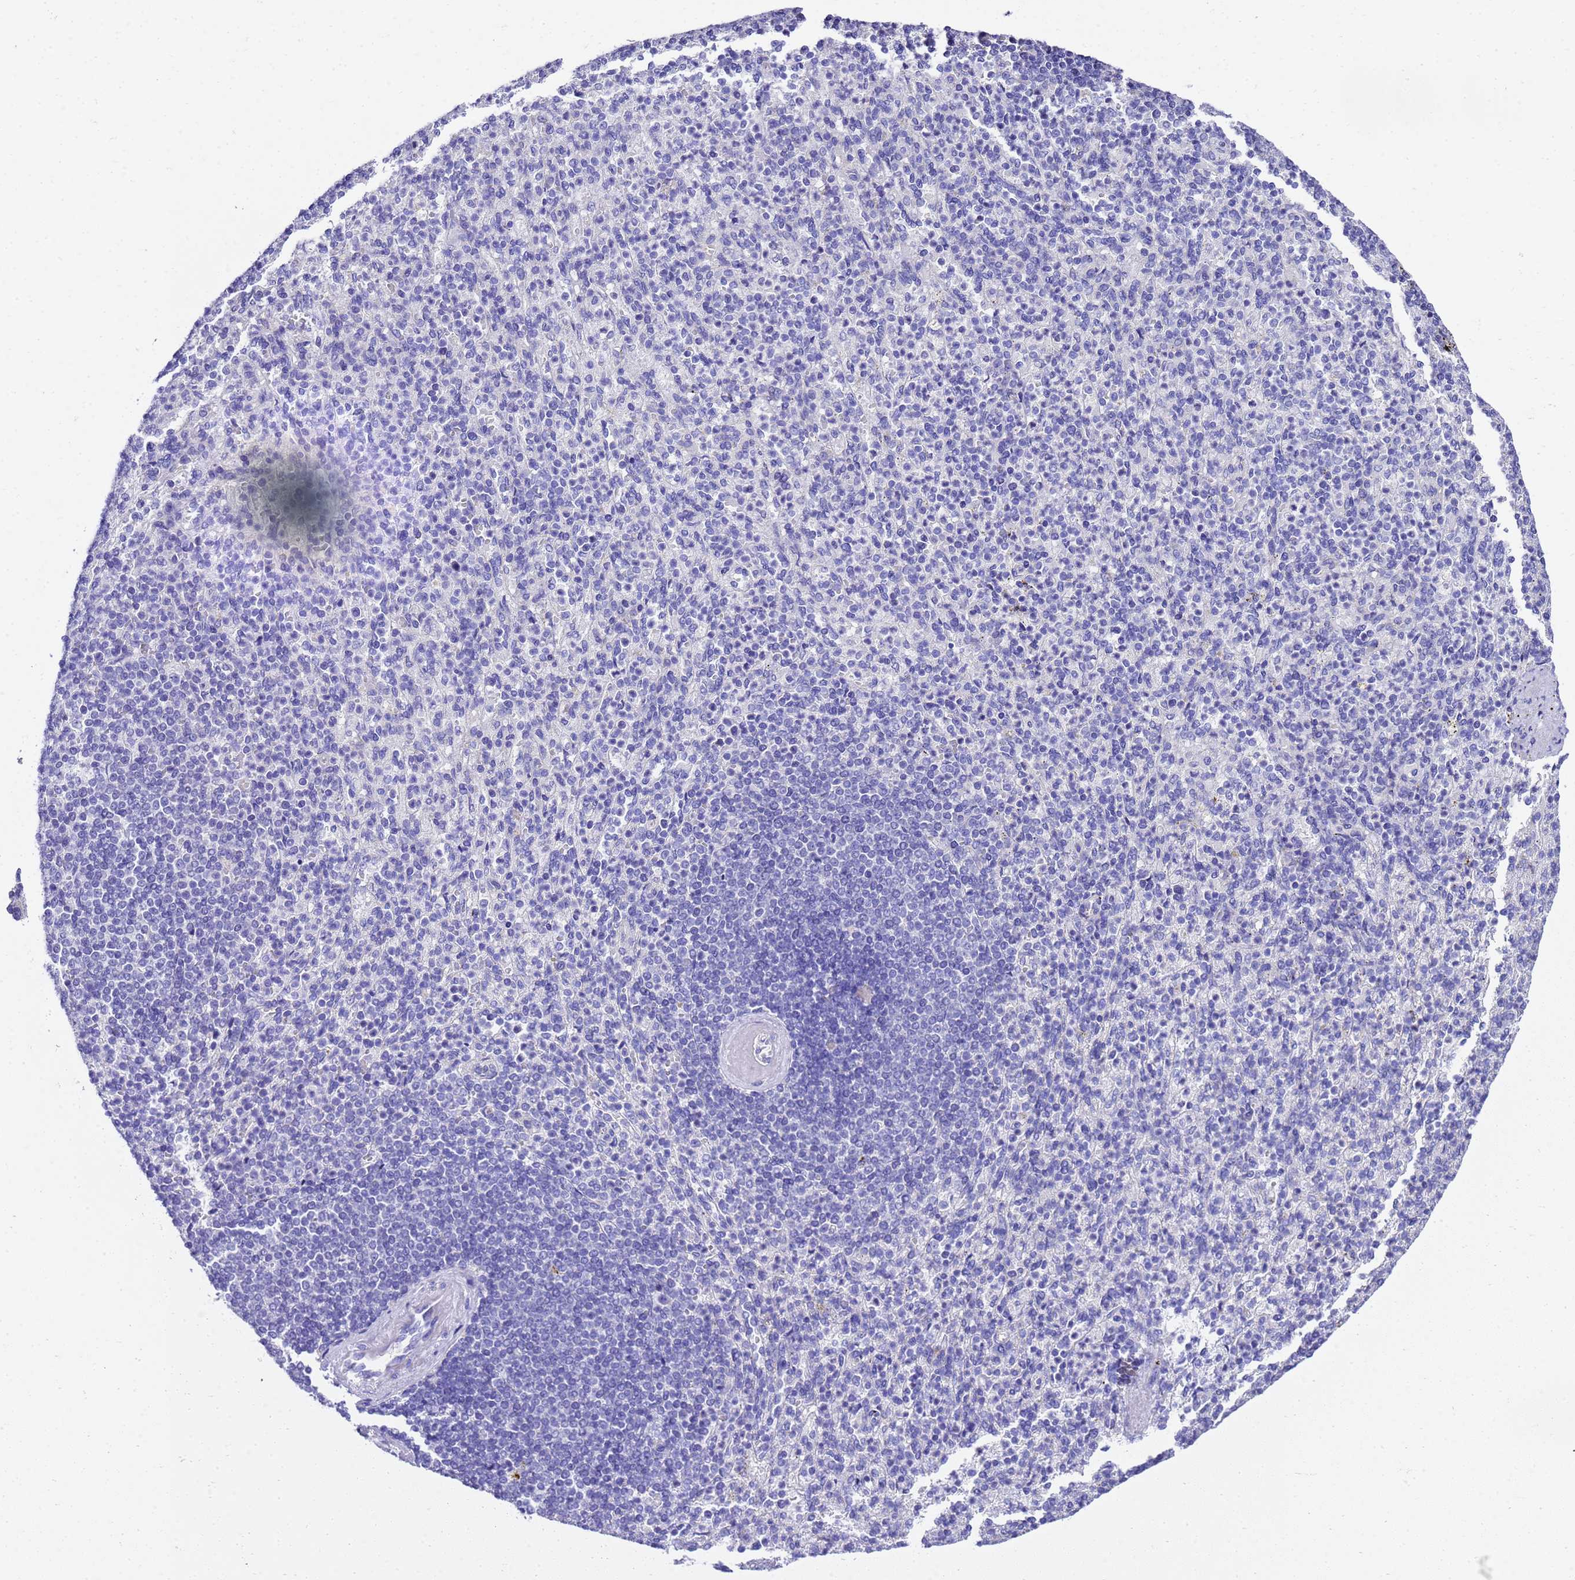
{"staining": {"intensity": "negative", "quantity": "none", "location": "none"}, "tissue": "spleen", "cell_type": "Cells in red pulp", "image_type": "normal", "snomed": [{"axis": "morphology", "description": "Normal tissue, NOS"}, {"axis": "topography", "description": "Spleen"}], "caption": "Protein analysis of normal spleen demonstrates no significant staining in cells in red pulp.", "gene": "FAM72A", "patient": {"sex": "female", "age": 74}}